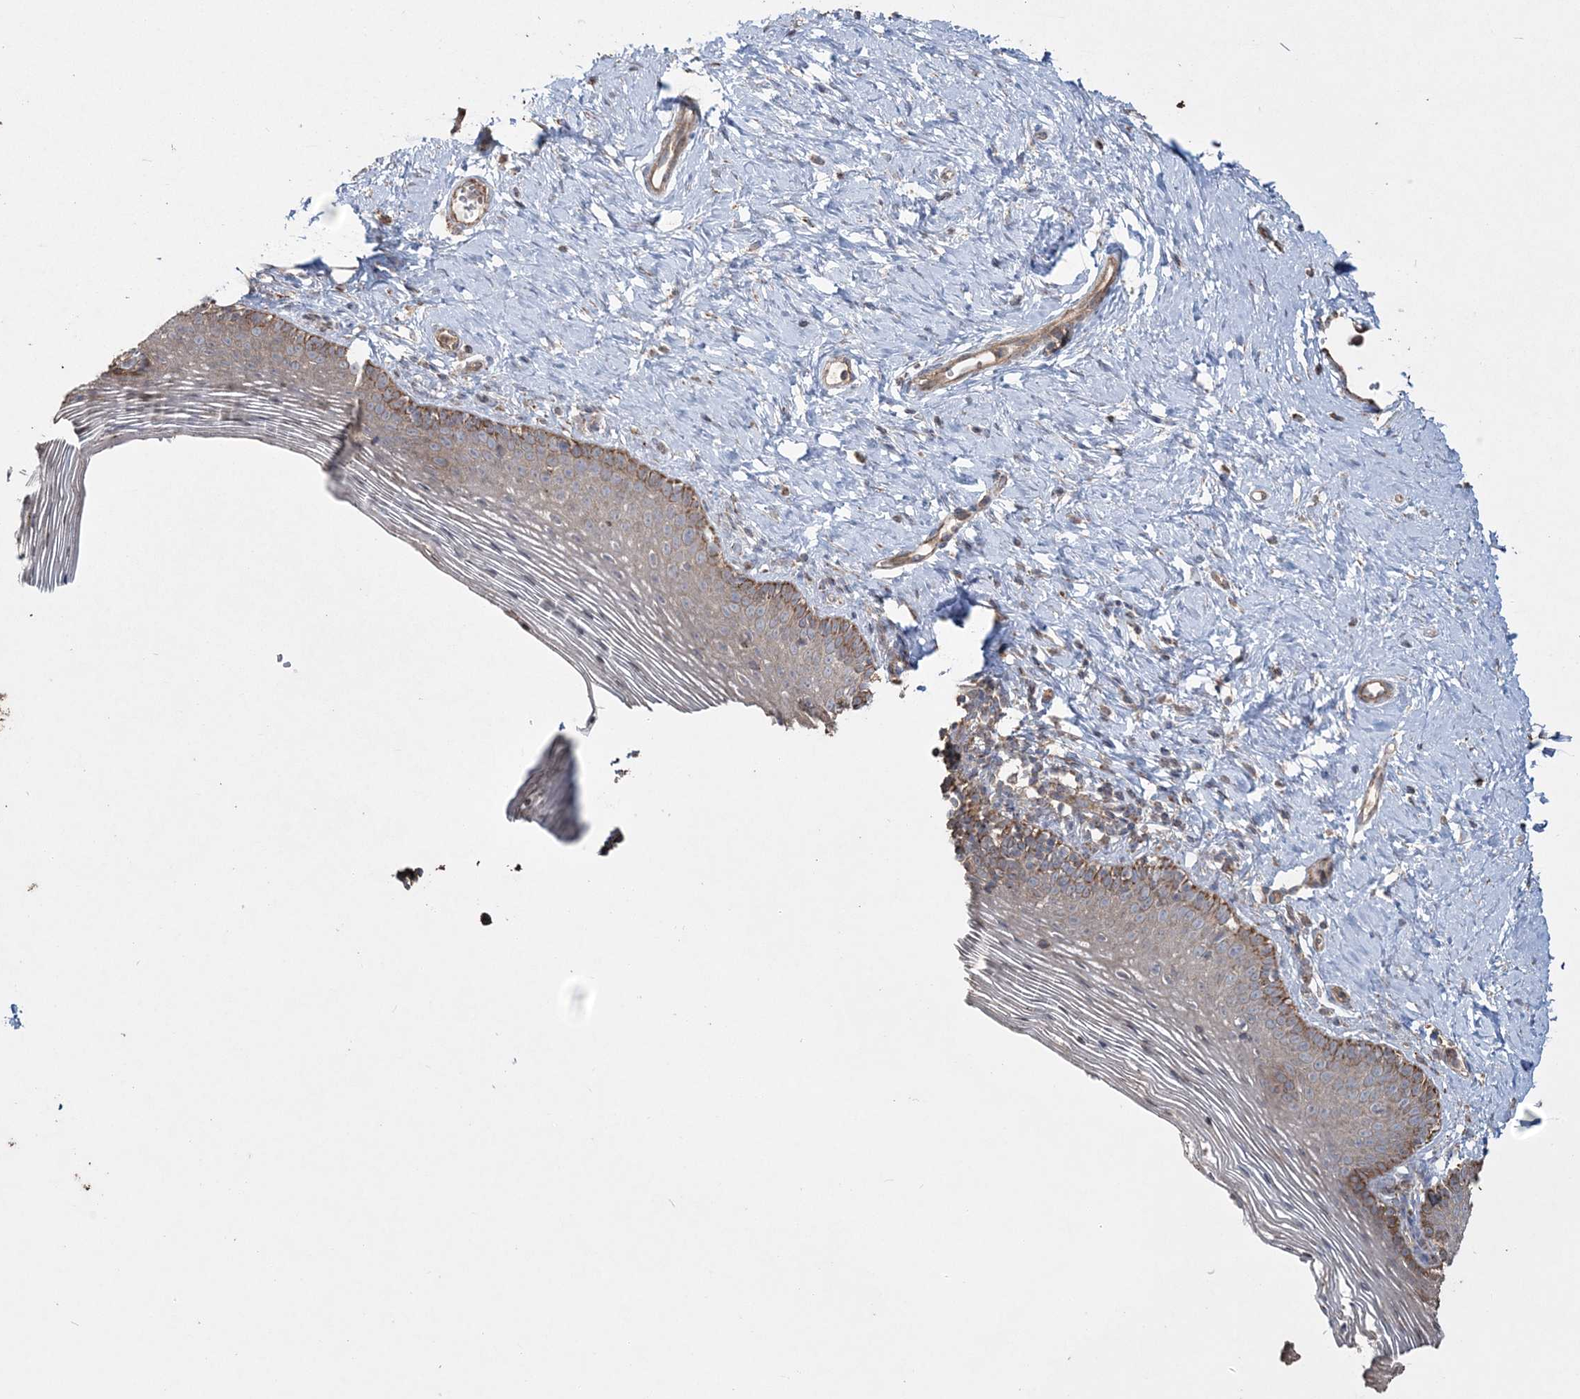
{"staining": {"intensity": "strong", "quantity": "25%-75%", "location": "cytoplasmic/membranous,nuclear"}, "tissue": "vagina", "cell_type": "Squamous epithelial cells", "image_type": "normal", "snomed": [{"axis": "morphology", "description": "Normal tissue, NOS"}, {"axis": "topography", "description": "Vagina"}], "caption": "Immunohistochemistry (IHC) micrograph of unremarkable vagina stained for a protein (brown), which demonstrates high levels of strong cytoplasmic/membranous,nuclear expression in approximately 25%-75% of squamous epithelial cells.", "gene": "TTC7A", "patient": {"sex": "female", "age": 32}}